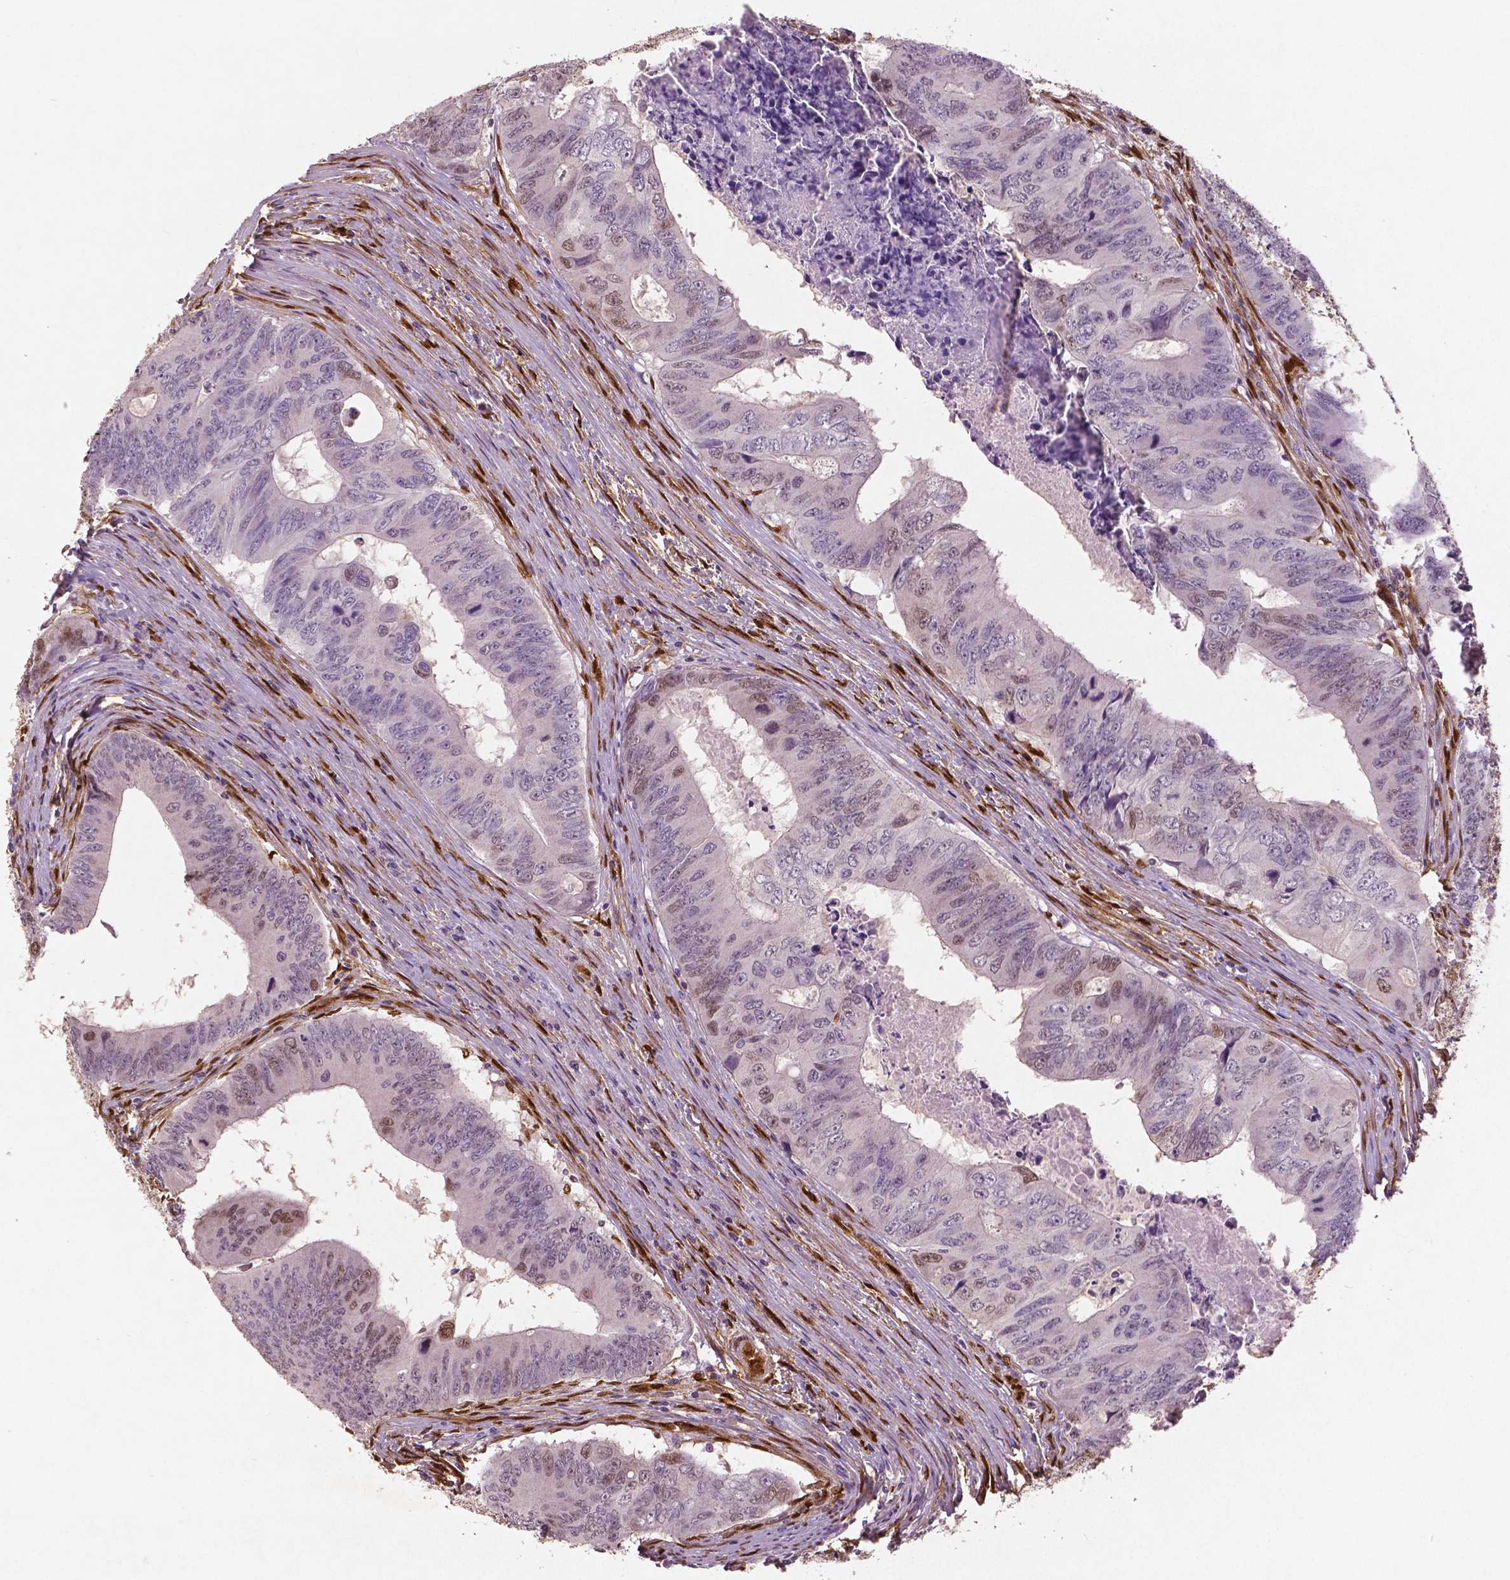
{"staining": {"intensity": "moderate", "quantity": "<25%", "location": "nuclear"}, "tissue": "colorectal cancer", "cell_type": "Tumor cells", "image_type": "cancer", "snomed": [{"axis": "morphology", "description": "Adenocarcinoma, NOS"}, {"axis": "topography", "description": "Colon"}], "caption": "Immunohistochemical staining of colorectal cancer (adenocarcinoma) reveals low levels of moderate nuclear staining in about <25% of tumor cells. Ihc stains the protein of interest in brown and the nuclei are stained blue.", "gene": "WWTR1", "patient": {"sex": "male", "age": 53}}